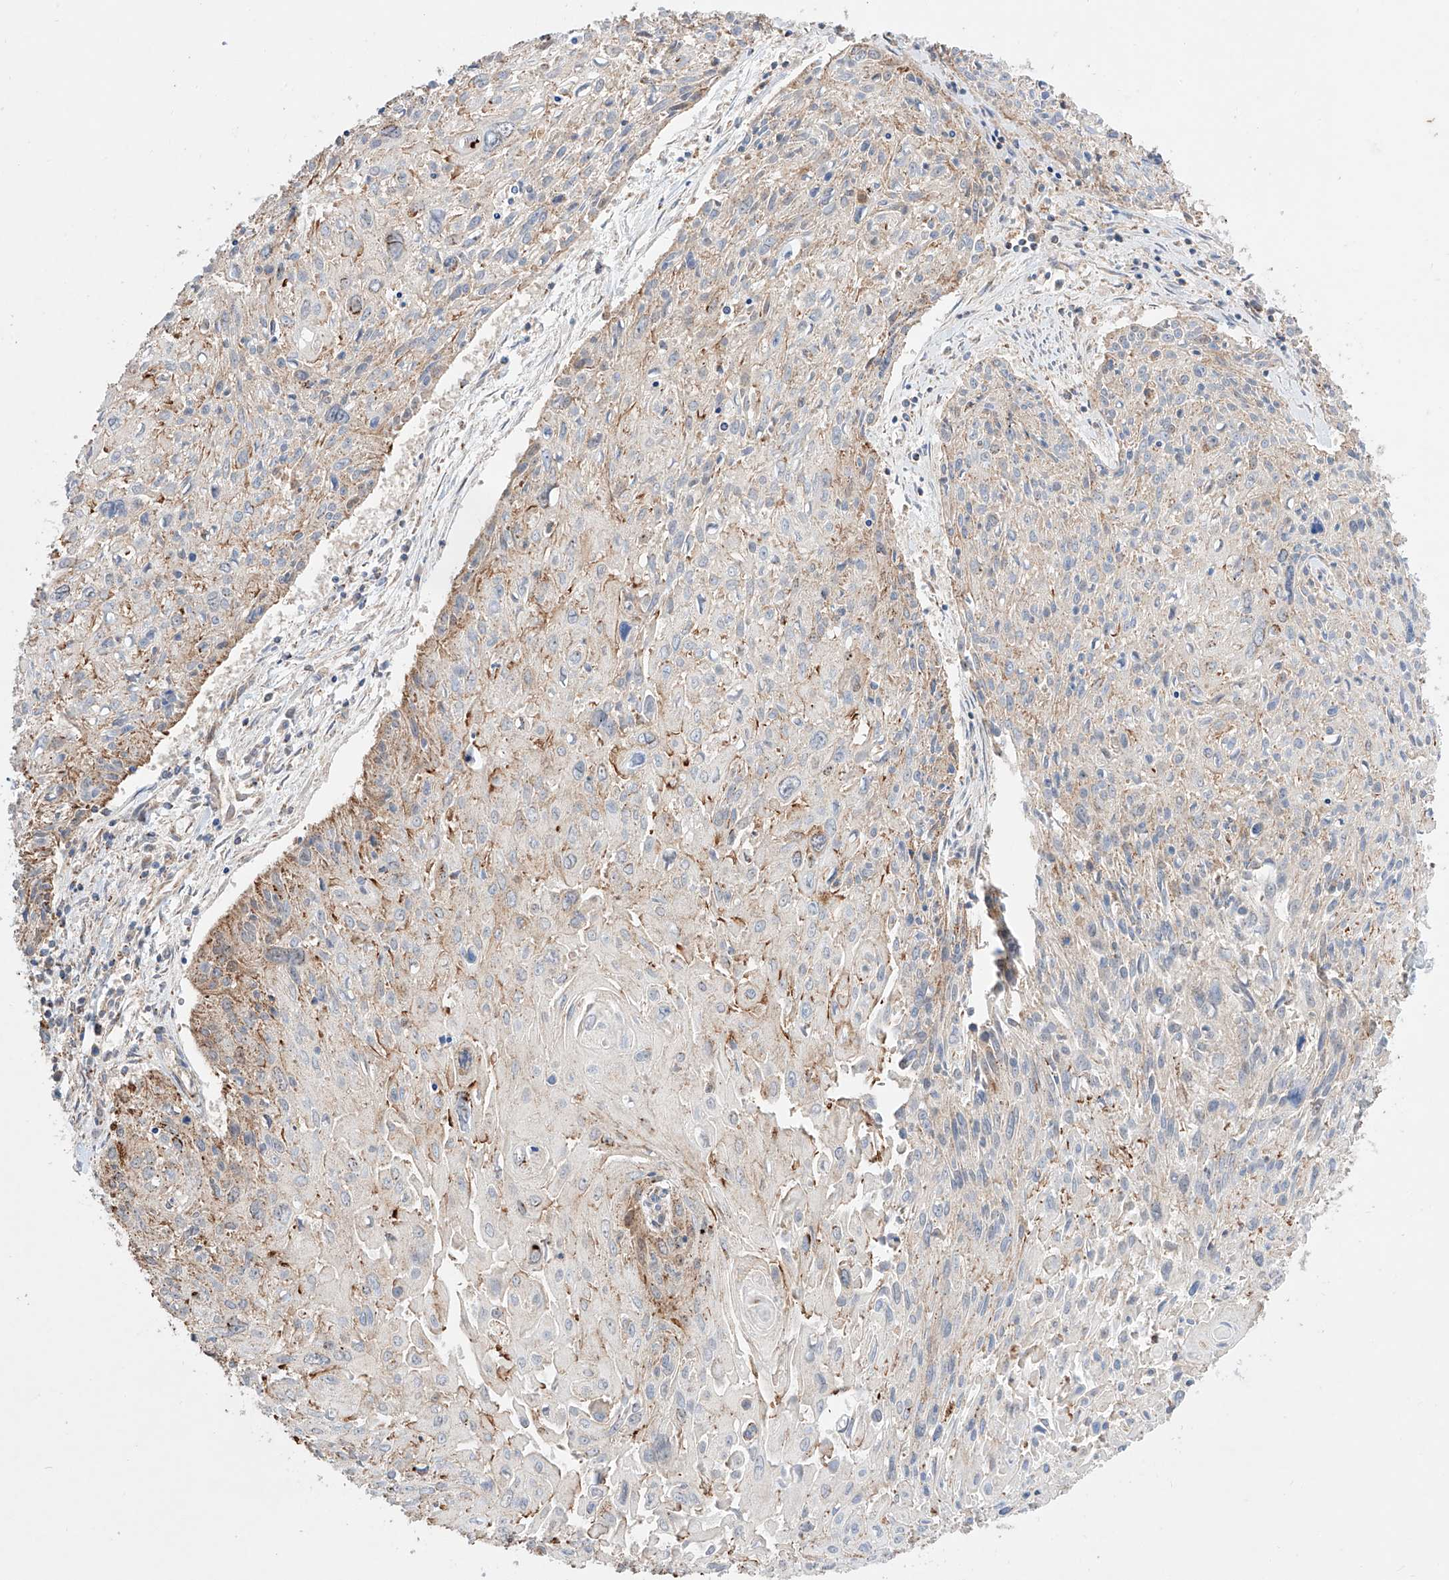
{"staining": {"intensity": "moderate", "quantity": "<25%", "location": "cytoplasmic/membranous"}, "tissue": "cervical cancer", "cell_type": "Tumor cells", "image_type": "cancer", "snomed": [{"axis": "morphology", "description": "Squamous cell carcinoma, NOS"}, {"axis": "topography", "description": "Cervix"}], "caption": "Immunohistochemistry image of neoplastic tissue: cervical cancer stained using IHC exhibits low levels of moderate protein expression localized specifically in the cytoplasmic/membranous of tumor cells, appearing as a cytoplasmic/membranous brown color.", "gene": "KTI12", "patient": {"sex": "female", "age": 51}}